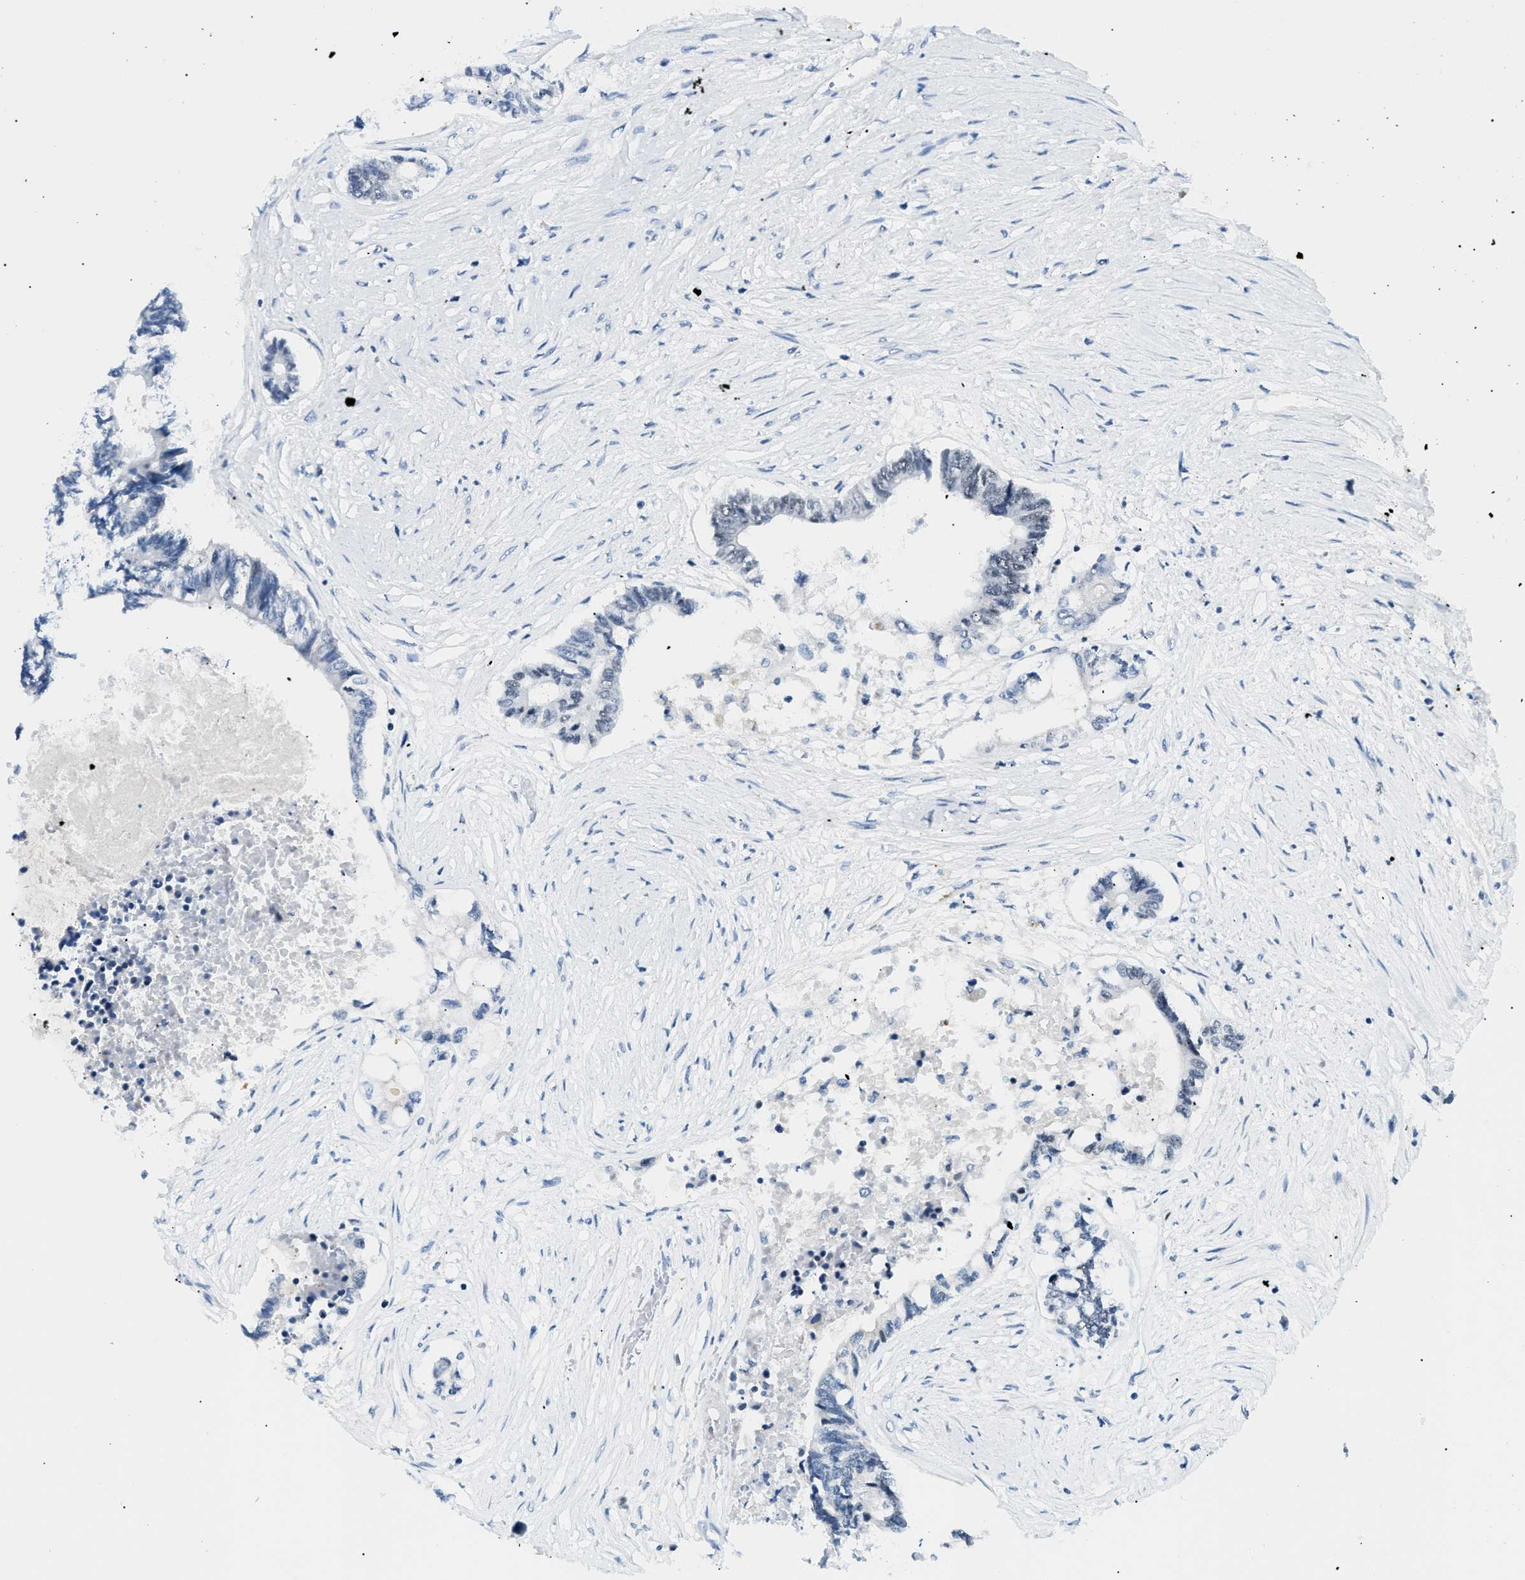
{"staining": {"intensity": "negative", "quantity": "none", "location": "none"}, "tissue": "colorectal cancer", "cell_type": "Tumor cells", "image_type": "cancer", "snomed": [{"axis": "morphology", "description": "Adenocarcinoma, NOS"}, {"axis": "topography", "description": "Rectum"}], "caption": "This photomicrograph is of colorectal adenocarcinoma stained with immunohistochemistry to label a protein in brown with the nuclei are counter-stained blue. There is no expression in tumor cells.", "gene": "SMARCC1", "patient": {"sex": "male", "age": 63}}